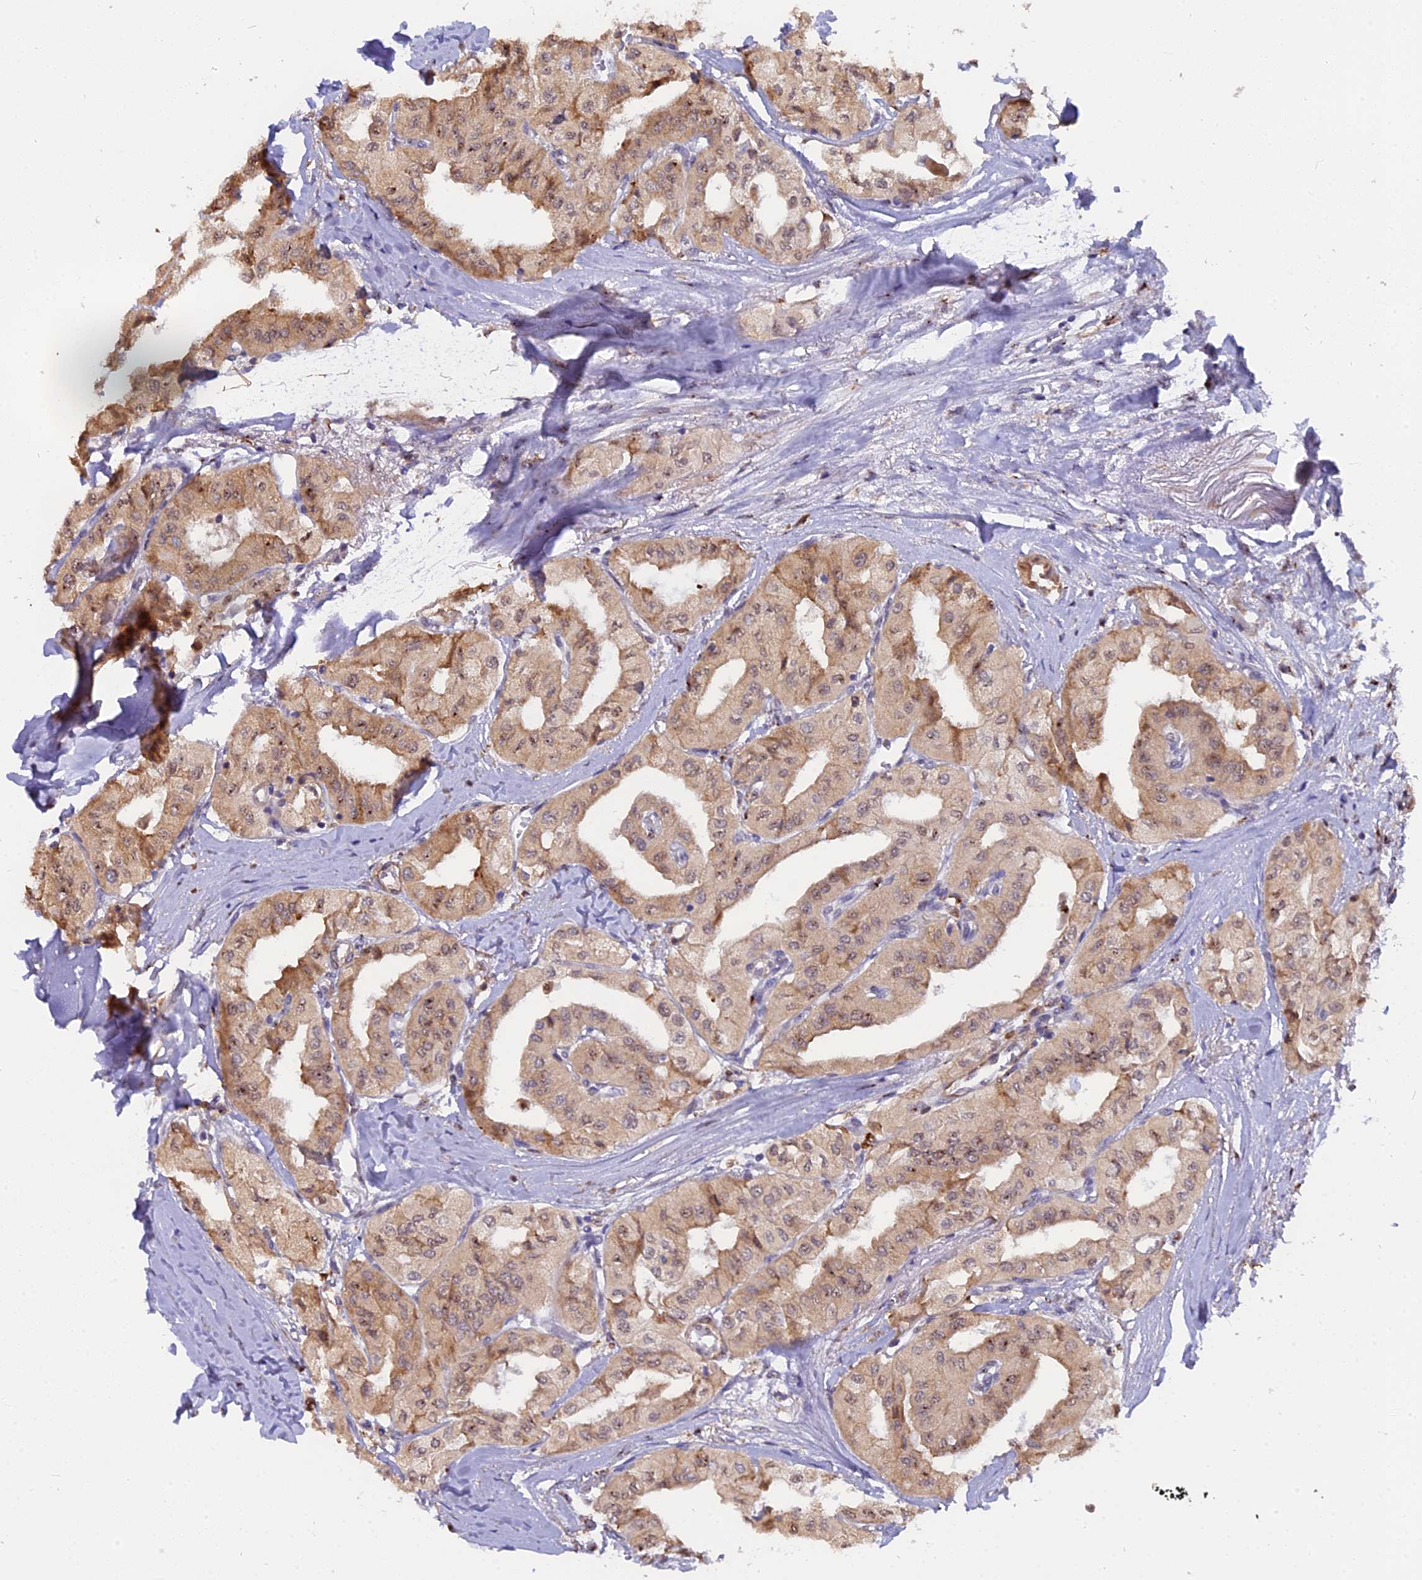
{"staining": {"intensity": "moderate", "quantity": ">75%", "location": "cytoplasmic/membranous,nuclear"}, "tissue": "thyroid cancer", "cell_type": "Tumor cells", "image_type": "cancer", "snomed": [{"axis": "morphology", "description": "Papillary adenocarcinoma, NOS"}, {"axis": "topography", "description": "Thyroid gland"}], "caption": "About >75% of tumor cells in thyroid cancer (papillary adenocarcinoma) show moderate cytoplasmic/membranous and nuclear protein positivity as visualized by brown immunohistochemical staining.", "gene": "FAM118B", "patient": {"sex": "female", "age": 59}}